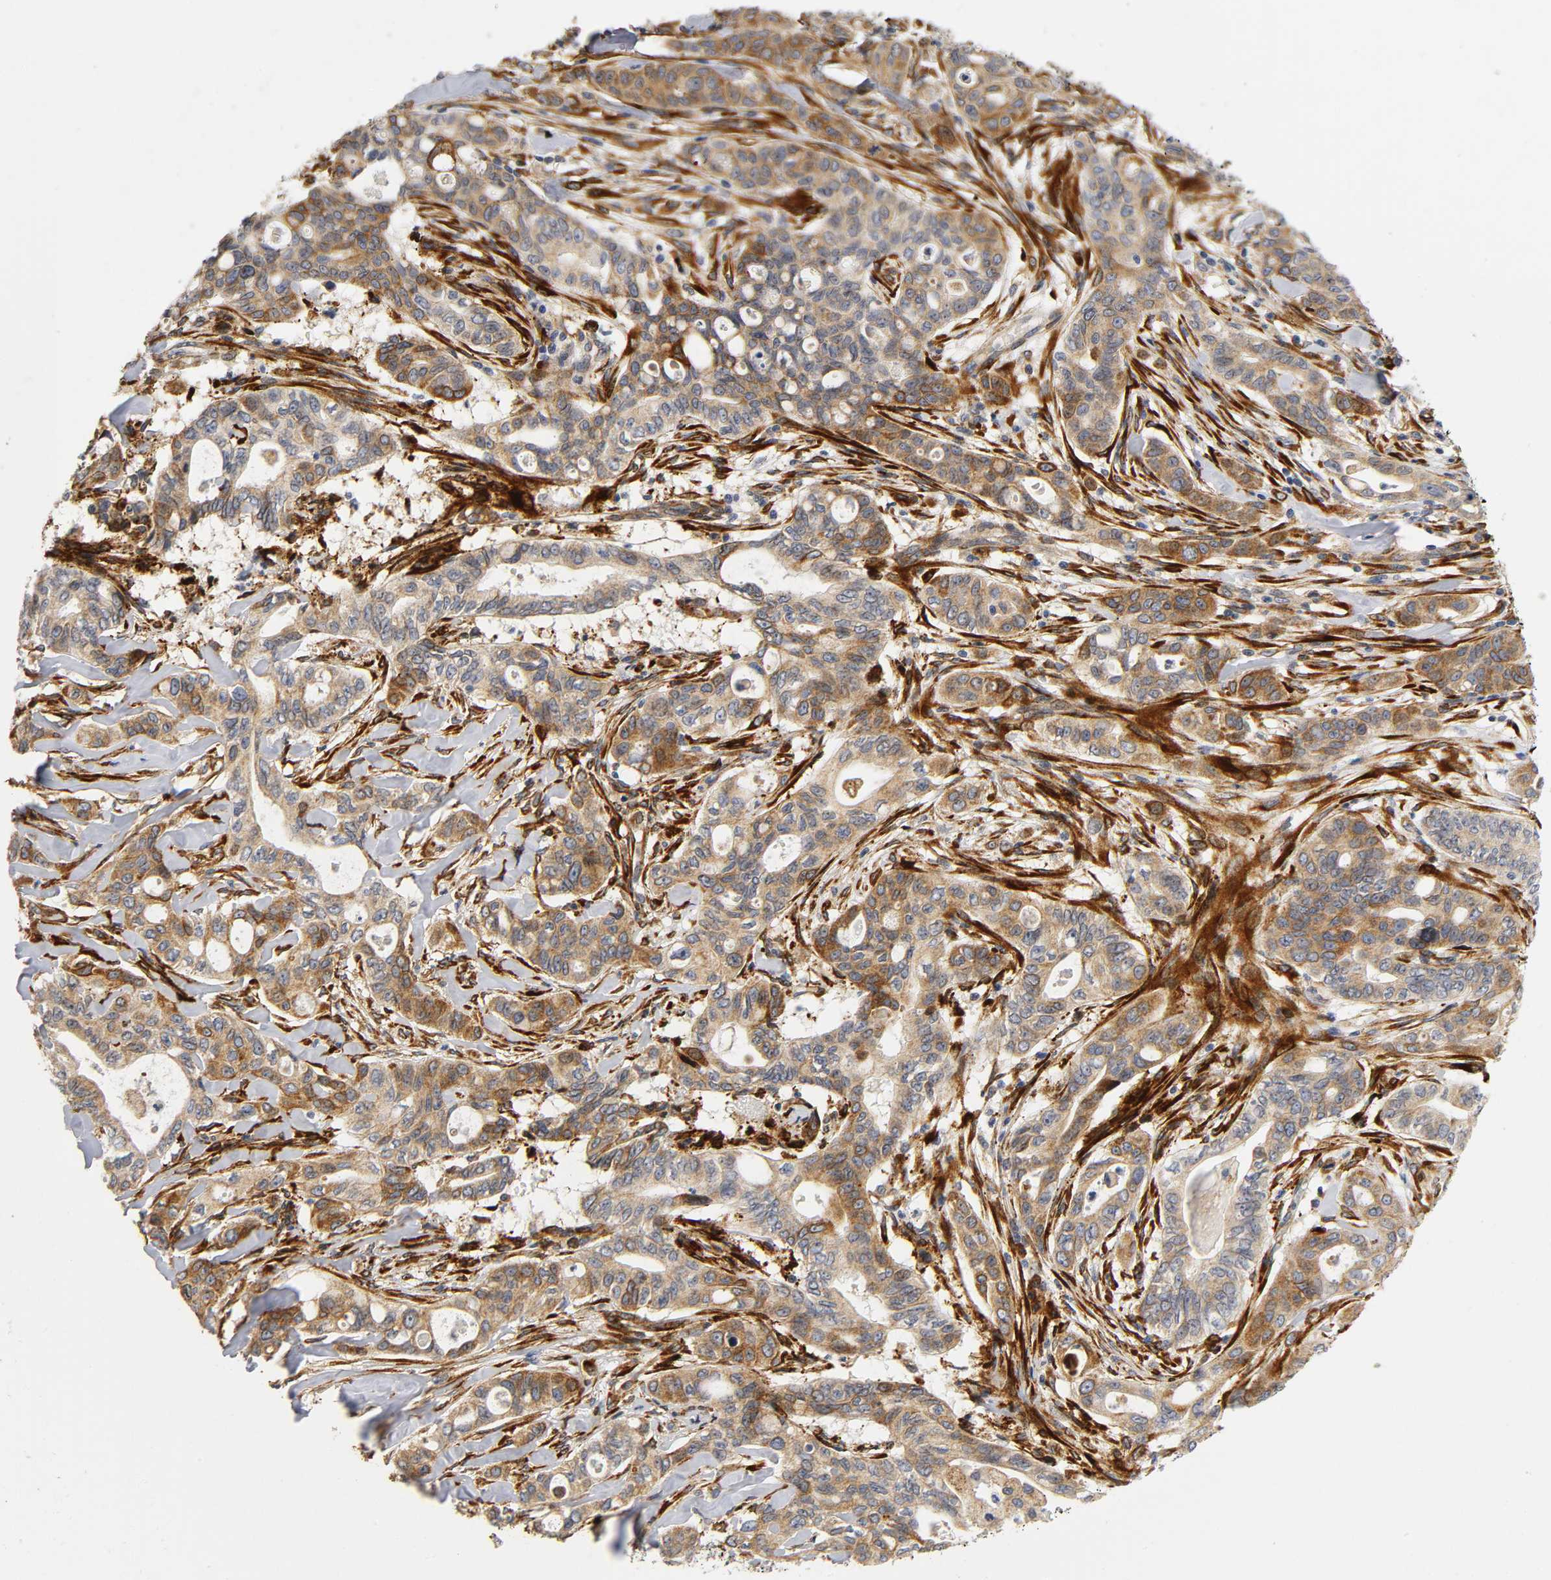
{"staining": {"intensity": "moderate", "quantity": ">75%", "location": "cytoplasmic/membranous"}, "tissue": "liver cancer", "cell_type": "Tumor cells", "image_type": "cancer", "snomed": [{"axis": "morphology", "description": "Cholangiocarcinoma"}, {"axis": "topography", "description": "Liver"}], "caption": "Immunohistochemical staining of liver cancer (cholangiocarcinoma) exhibits medium levels of moderate cytoplasmic/membranous protein expression in about >75% of tumor cells.", "gene": "SOS2", "patient": {"sex": "female", "age": 67}}